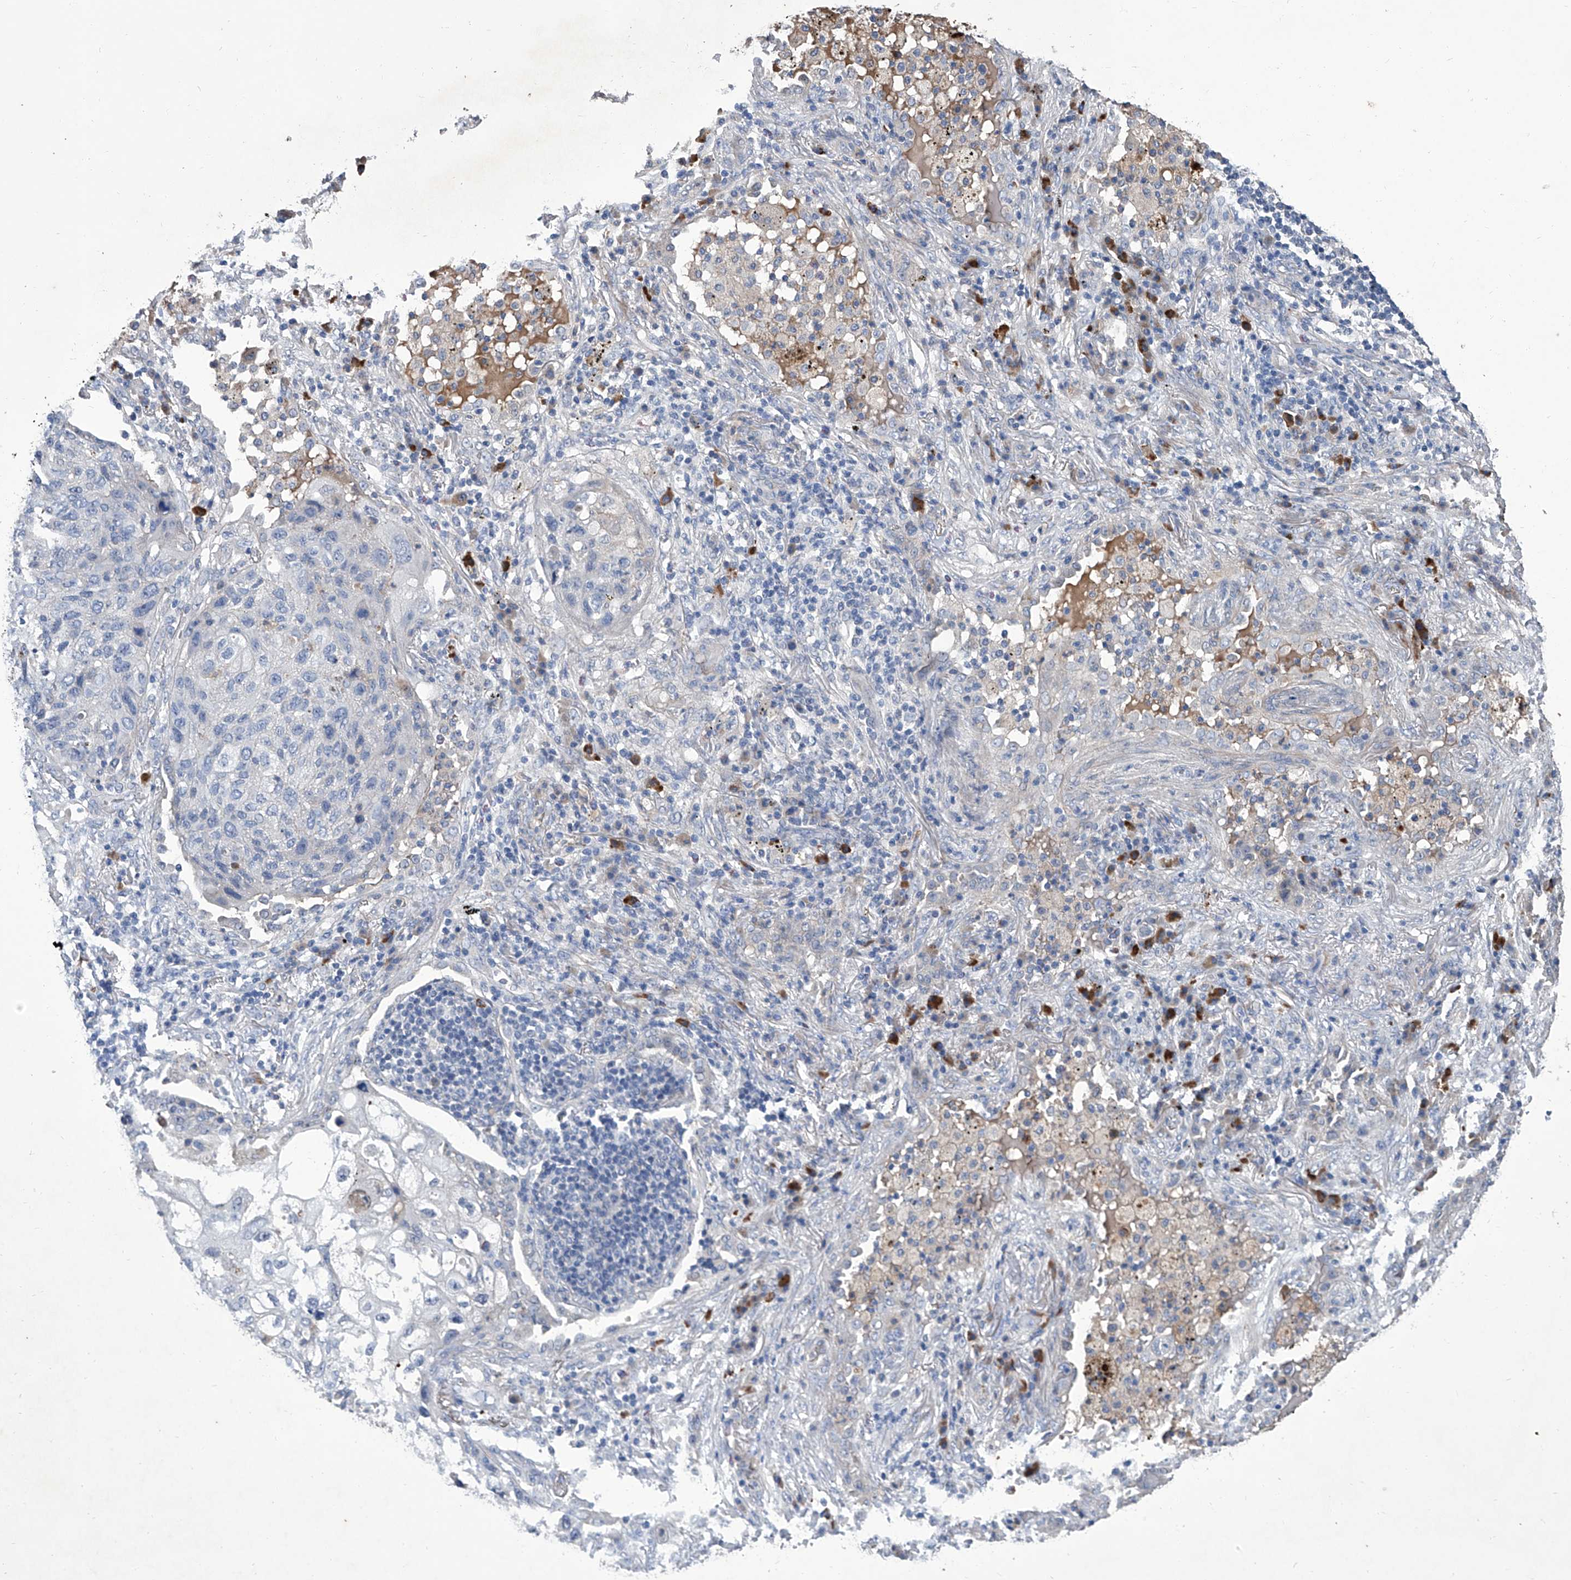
{"staining": {"intensity": "negative", "quantity": "none", "location": "none"}, "tissue": "lung cancer", "cell_type": "Tumor cells", "image_type": "cancer", "snomed": [{"axis": "morphology", "description": "Squamous cell carcinoma, NOS"}, {"axis": "topography", "description": "Lung"}], "caption": "High magnification brightfield microscopy of lung cancer stained with DAB (brown) and counterstained with hematoxylin (blue): tumor cells show no significant positivity. (Stains: DAB (3,3'-diaminobenzidine) IHC with hematoxylin counter stain, Microscopy: brightfield microscopy at high magnification).", "gene": "GPT", "patient": {"sex": "female", "age": 63}}